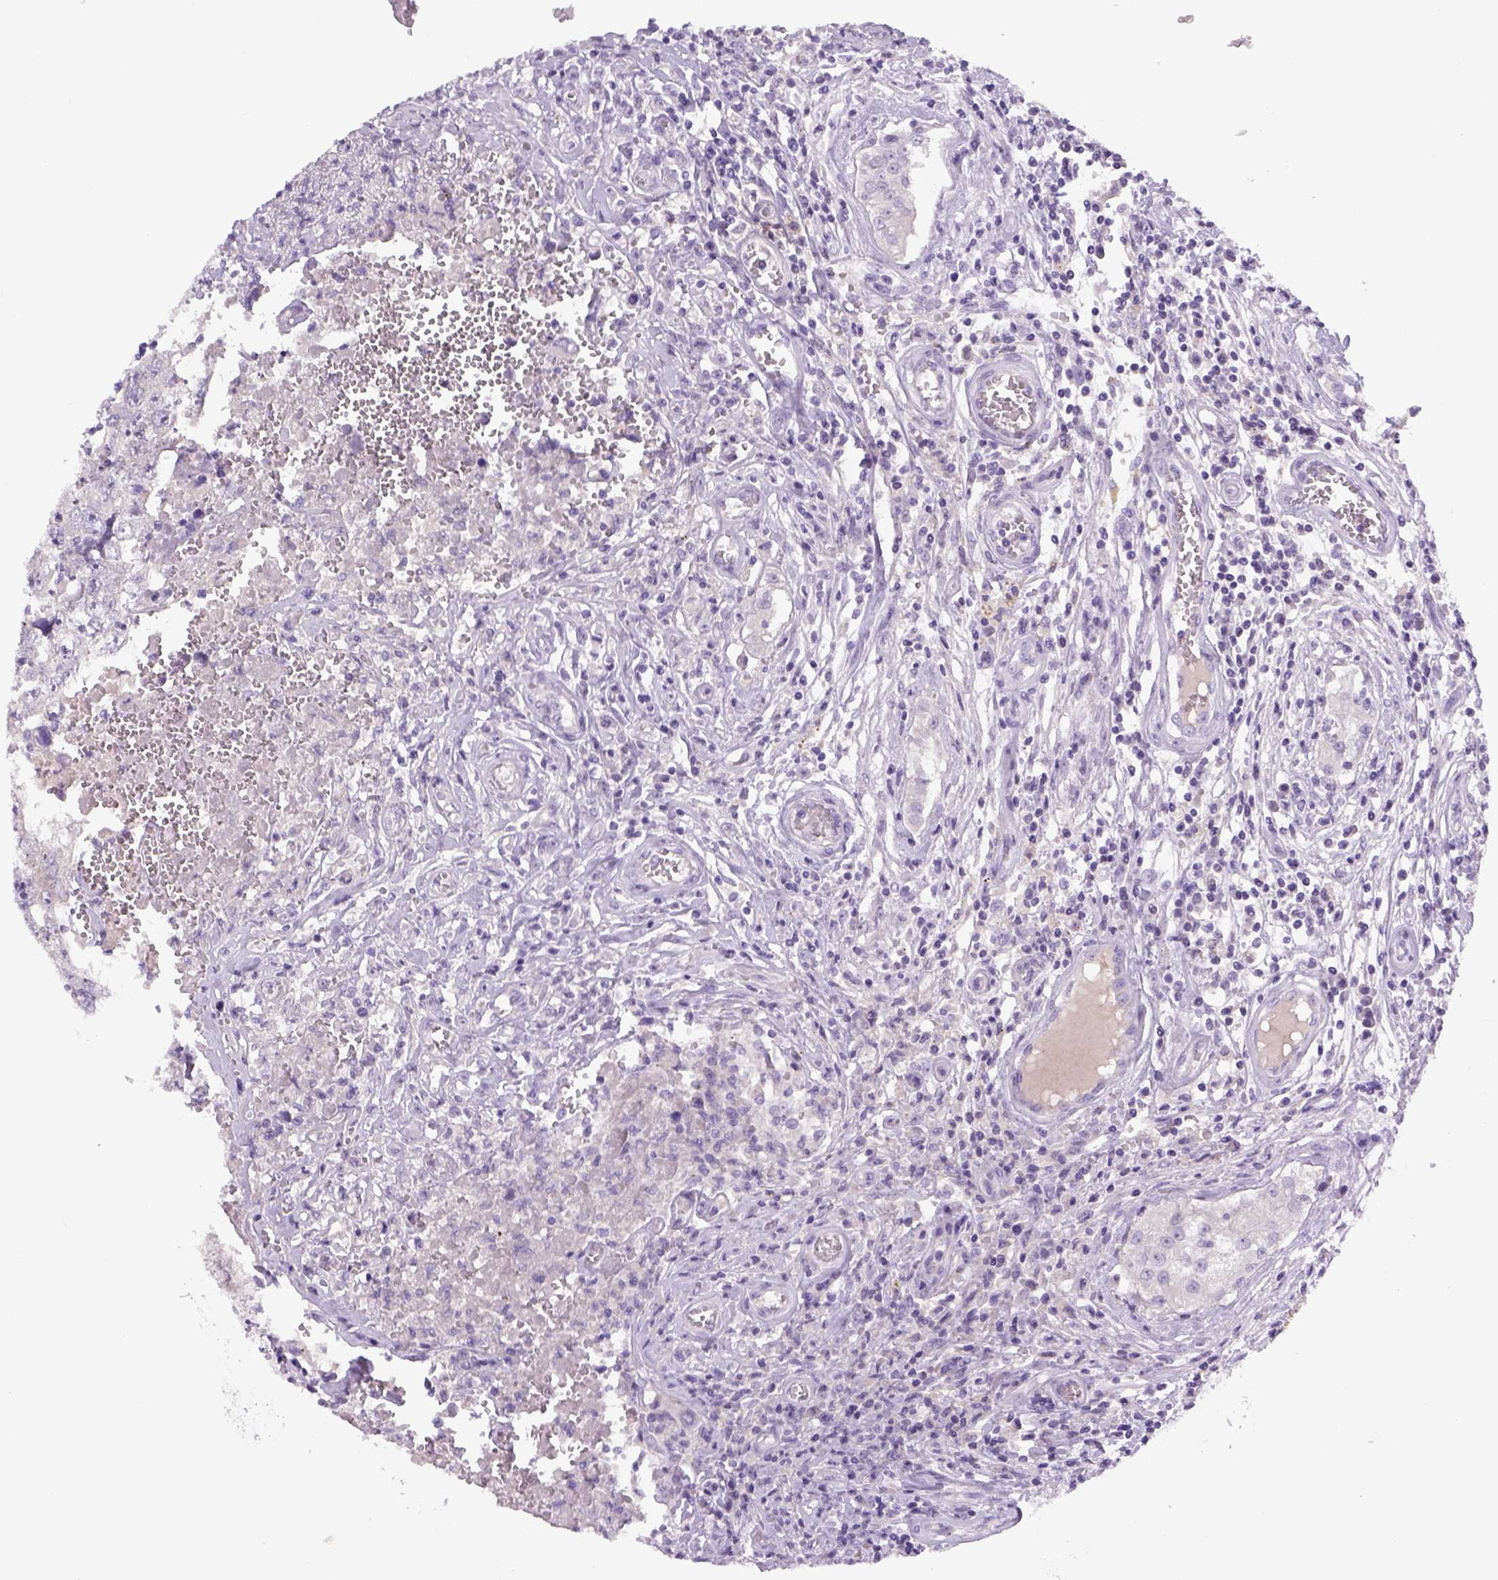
{"staining": {"intensity": "negative", "quantity": "none", "location": "none"}, "tissue": "testis cancer", "cell_type": "Tumor cells", "image_type": "cancer", "snomed": [{"axis": "morphology", "description": "Carcinoma, Embryonal, NOS"}, {"axis": "topography", "description": "Testis"}], "caption": "Histopathology image shows no significant protein staining in tumor cells of testis embryonal carcinoma.", "gene": "DBH", "patient": {"sex": "male", "age": 36}}